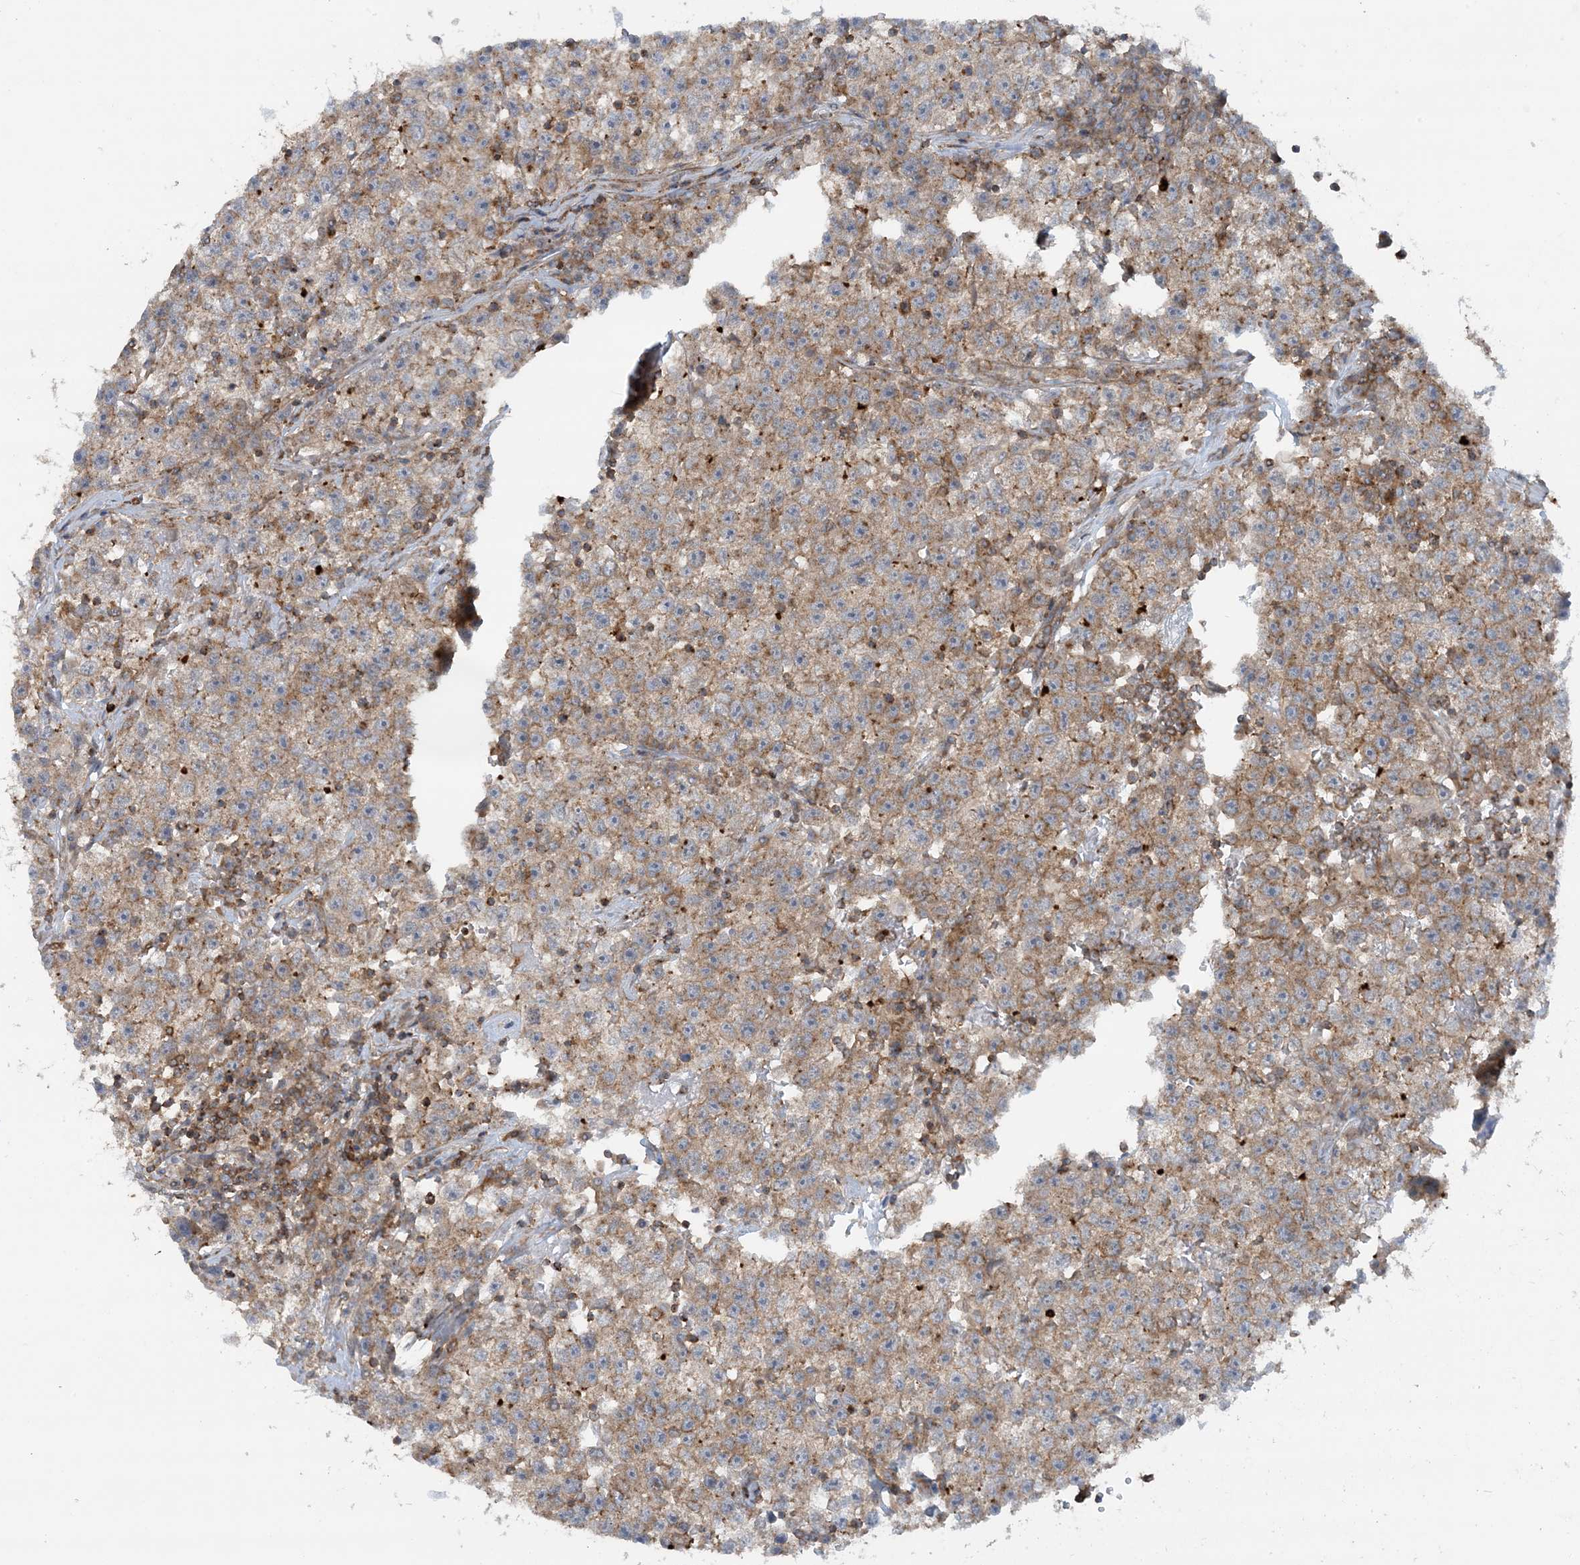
{"staining": {"intensity": "weak", "quantity": ">75%", "location": "cytoplasmic/membranous"}, "tissue": "testis cancer", "cell_type": "Tumor cells", "image_type": "cancer", "snomed": [{"axis": "morphology", "description": "Seminoma, NOS"}, {"axis": "topography", "description": "Testis"}], "caption": "A photomicrograph showing weak cytoplasmic/membranous positivity in approximately >75% of tumor cells in testis cancer (seminoma), as visualized by brown immunohistochemical staining.", "gene": "STAM2", "patient": {"sex": "male", "age": 22}}